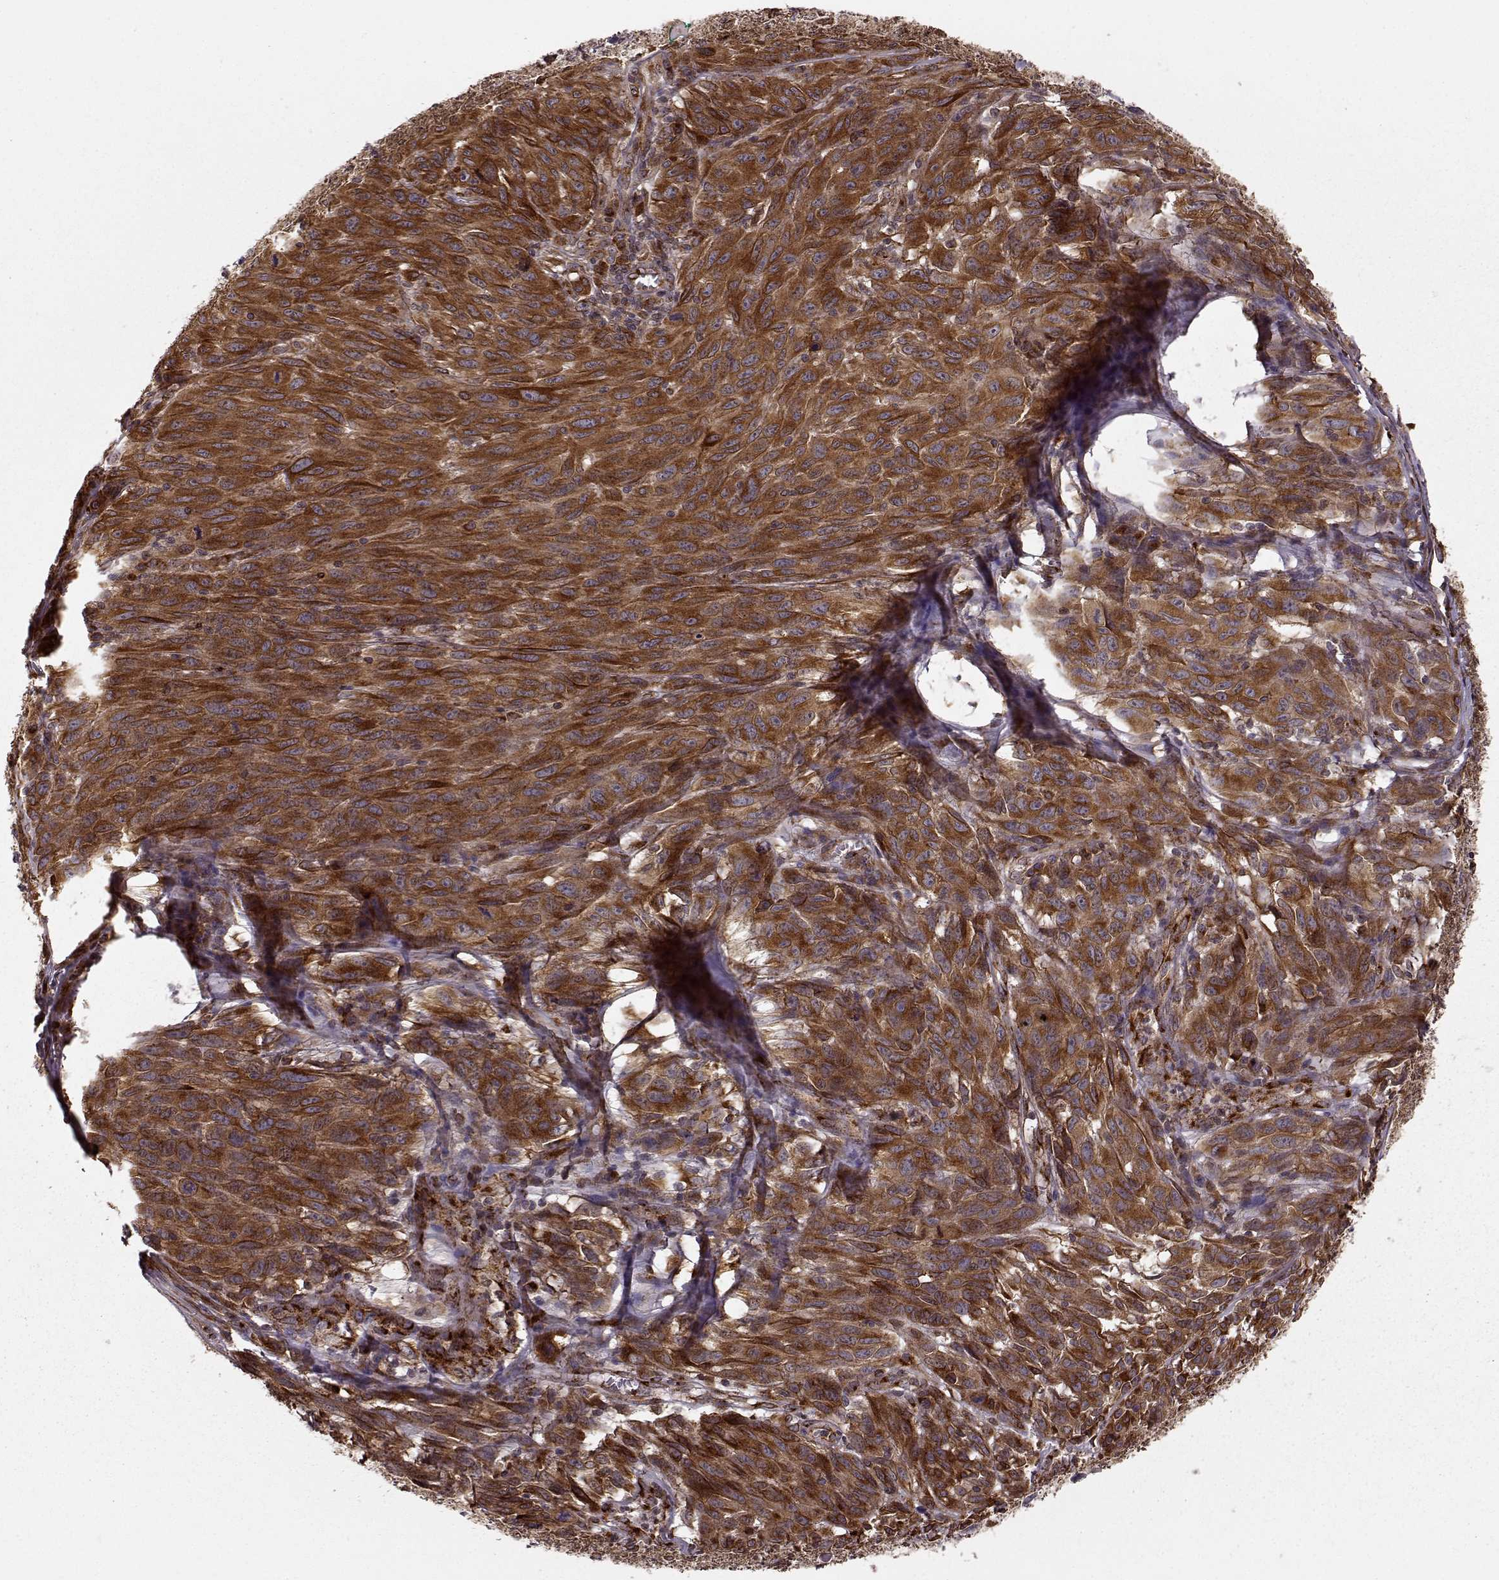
{"staining": {"intensity": "strong", "quantity": ">75%", "location": "cytoplasmic/membranous"}, "tissue": "melanoma", "cell_type": "Tumor cells", "image_type": "cancer", "snomed": [{"axis": "morphology", "description": "Malignant melanoma, NOS"}, {"axis": "topography", "description": "Vulva, labia, clitoris and Bartholin´s gland, NO"}], "caption": "Immunohistochemistry (IHC) (DAB (3,3'-diaminobenzidine)) staining of human malignant melanoma displays strong cytoplasmic/membranous protein positivity in about >75% of tumor cells.", "gene": "YIPF5", "patient": {"sex": "female", "age": 75}}